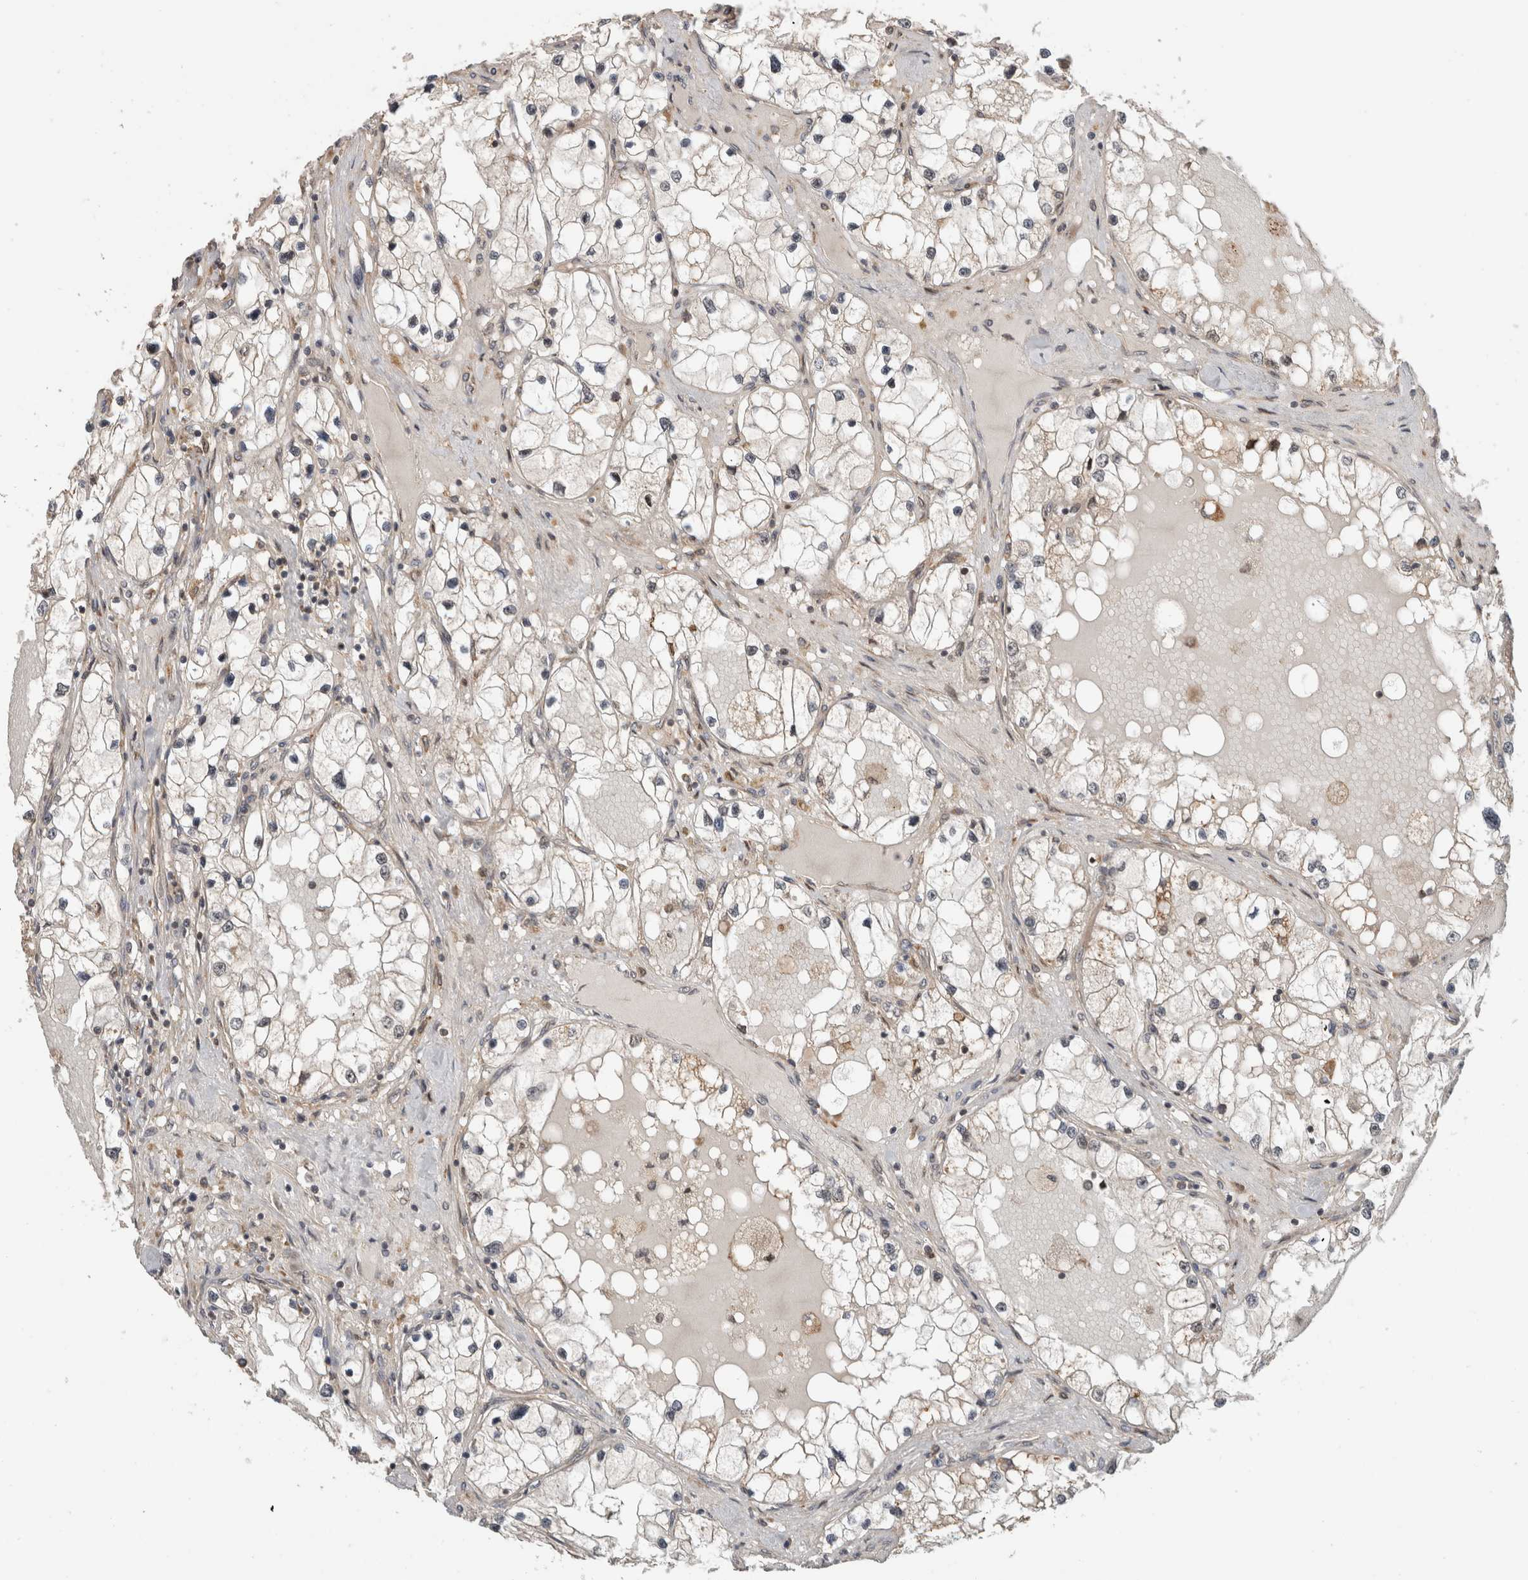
{"staining": {"intensity": "weak", "quantity": "<25%", "location": "nuclear"}, "tissue": "renal cancer", "cell_type": "Tumor cells", "image_type": "cancer", "snomed": [{"axis": "morphology", "description": "Adenocarcinoma, NOS"}, {"axis": "topography", "description": "Kidney"}], "caption": "Protein analysis of adenocarcinoma (renal) displays no significant positivity in tumor cells. The staining is performed using DAB (3,3'-diaminobenzidine) brown chromogen with nuclei counter-stained in using hematoxylin.", "gene": "WASF2", "patient": {"sex": "male", "age": 68}}